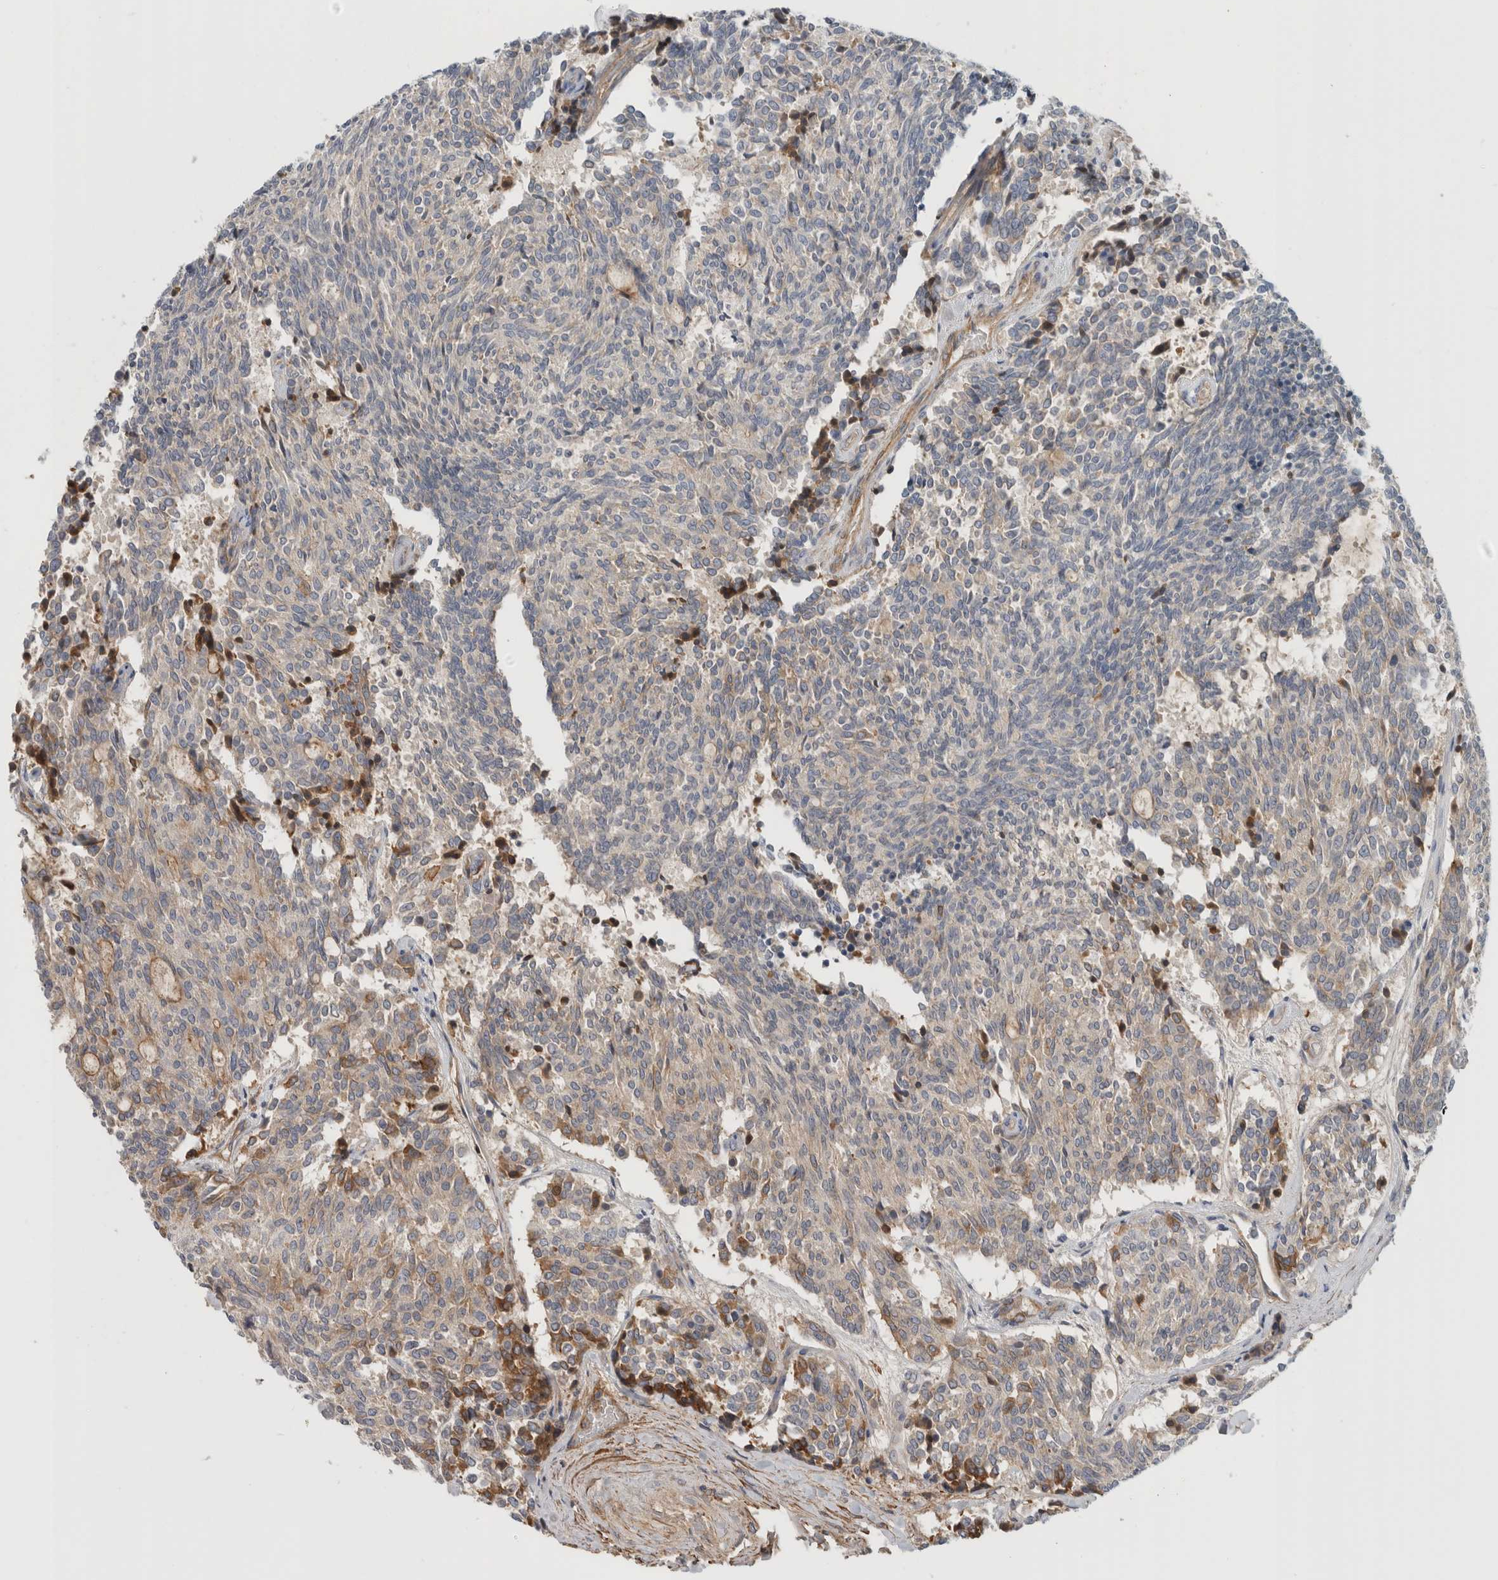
{"staining": {"intensity": "negative", "quantity": "none", "location": "none"}, "tissue": "carcinoid", "cell_type": "Tumor cells", "image_type": "cancer", "snomed": [{"axis": "morphology", "description": "Carcinoid, malignant, NOS"}, {"axis": "topography", "description": "Pancreas"}], "caption": "Immunohistochemistry (IHC) of carcinoid demonstrates no positivity in tumor cells. (Brightfield microscopy of DAB IHC at high magnification).", "gene": "CFI", "patient": {"sex": "female", "age": 54}}